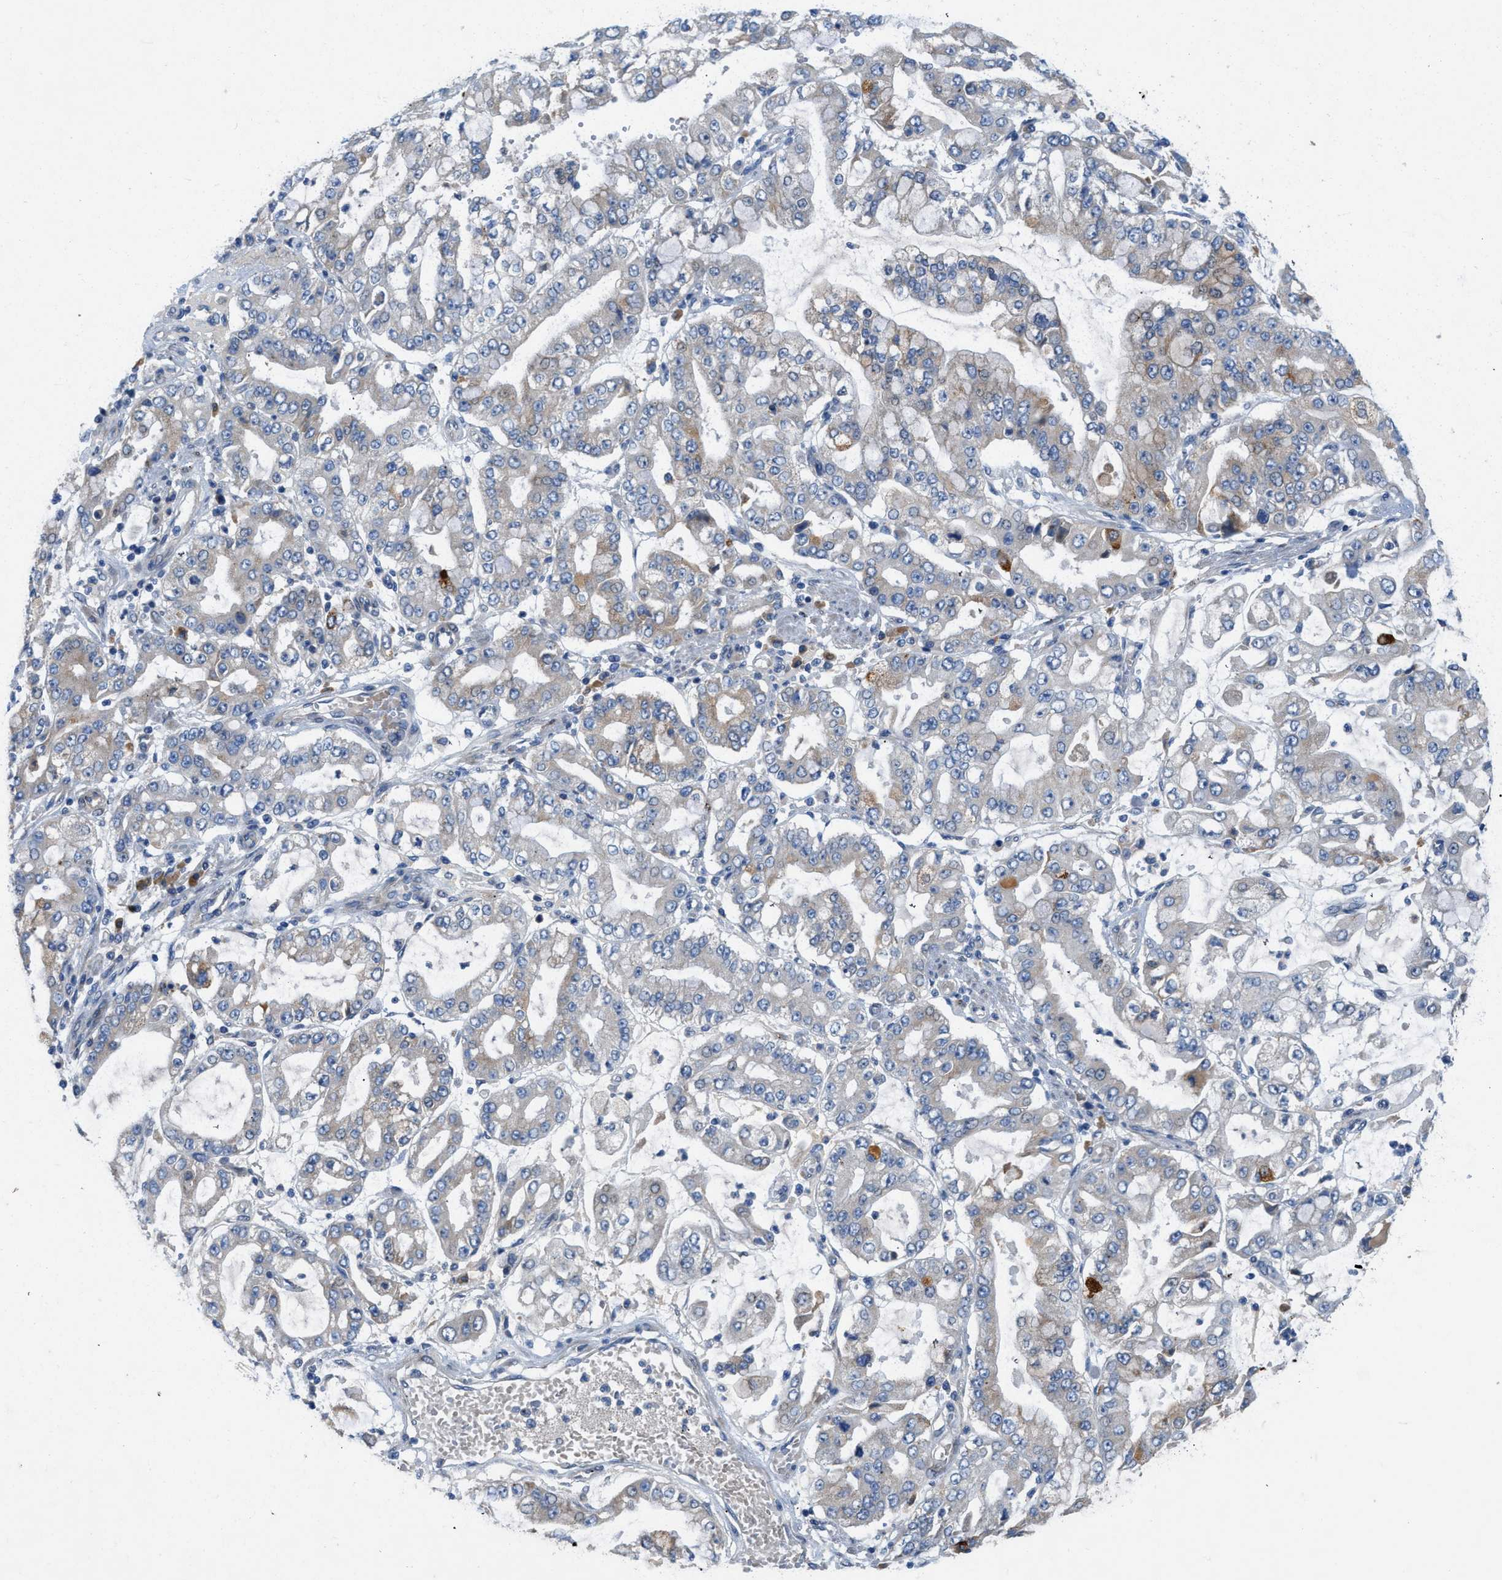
{"staining": {"intensity": "weak", "quantity": "<25%", "location": "cytoplasmic/membranous"}, "tissue": "stomach cancer", "cell_type": "Tumor cells", "image_type": "cancer", "snomed": [{"axis": "morphology", "description": "Adenocarcinoma, NOS"}, {"axis": "topography", "description": "Stomach"}], "caption": "IHC of stomach cancer (adenocarcinoma) reveals no expression in tumor cells.", "gene": "TMEM248", "patient": {"sex": "male", "age": 76}}